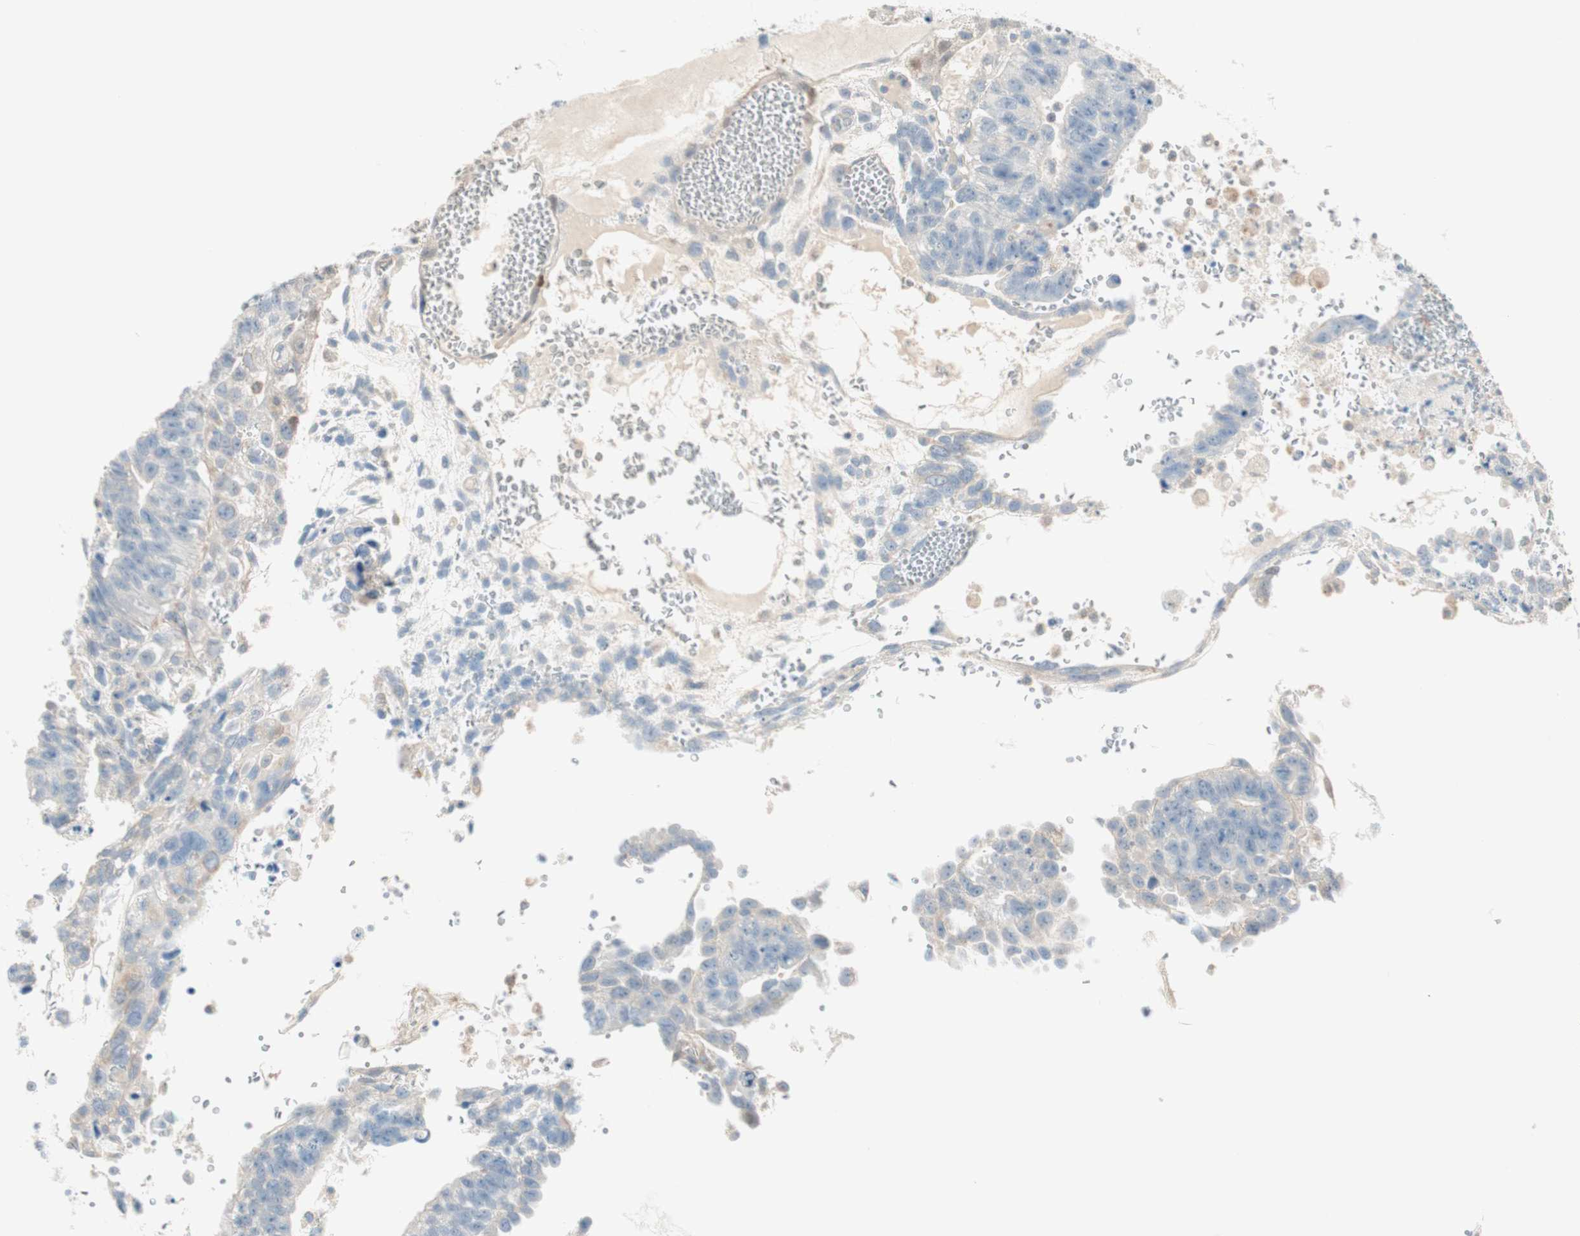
{"staining": {"intensity": "negative", "quantity": "none", "location": "none"}, "tissue": "testis cancer", "cell_type": "Tumor cells", "image_type": "cancer", "snomed": [{"axis": "morphology", "description": "Seminoma, NOS"}, {"axis": "morphology", "description": "Carcinoma, Embryonal, NOS"}, {"axis": "topography", "description": "Testis"}], "caption": "The photomicrograph displays no significant expression in tumor cells of testis cancer.", "gene": "CDK3", "patient": {"sex": "male", "age": 52}}